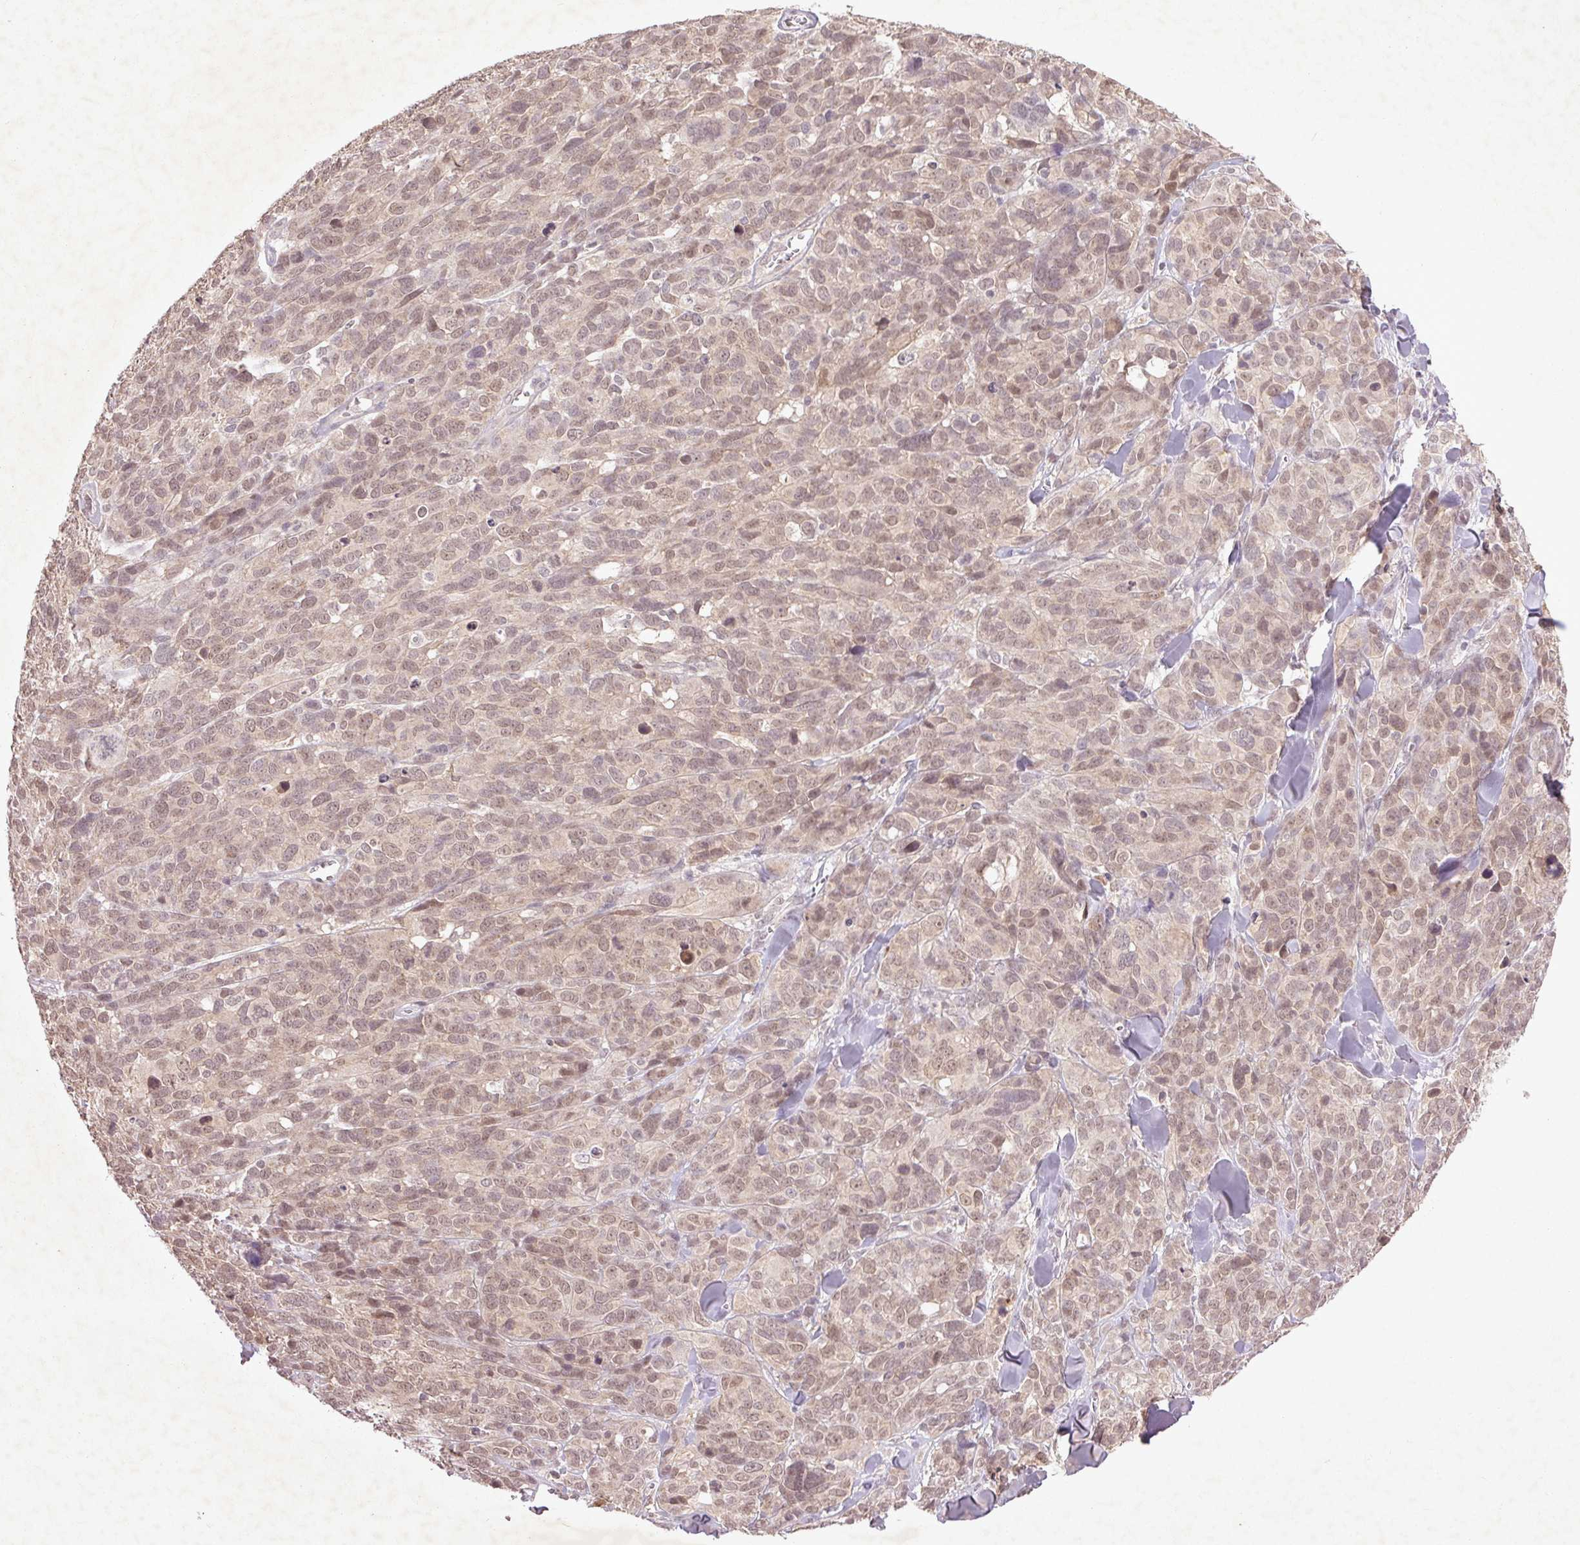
{"staining": {"intensity": "weak", "quantity": "25%-75%", "location": "nuclear"}, "tissue": "melanoma", "cell_type": "Tumor cells", "image_type": "cancer", "snomed": [{"axis": "morphology", "description": "Malignant melanoma, NOS"}, {"axis": "topography", "description": "Skin"}], "caption": "A brown stain labels weak nuclear expression of a protein in human malignant melanoma tumor cells.", "gene": "FAM168B", "patient": {"sex": "male", "age": 51}}